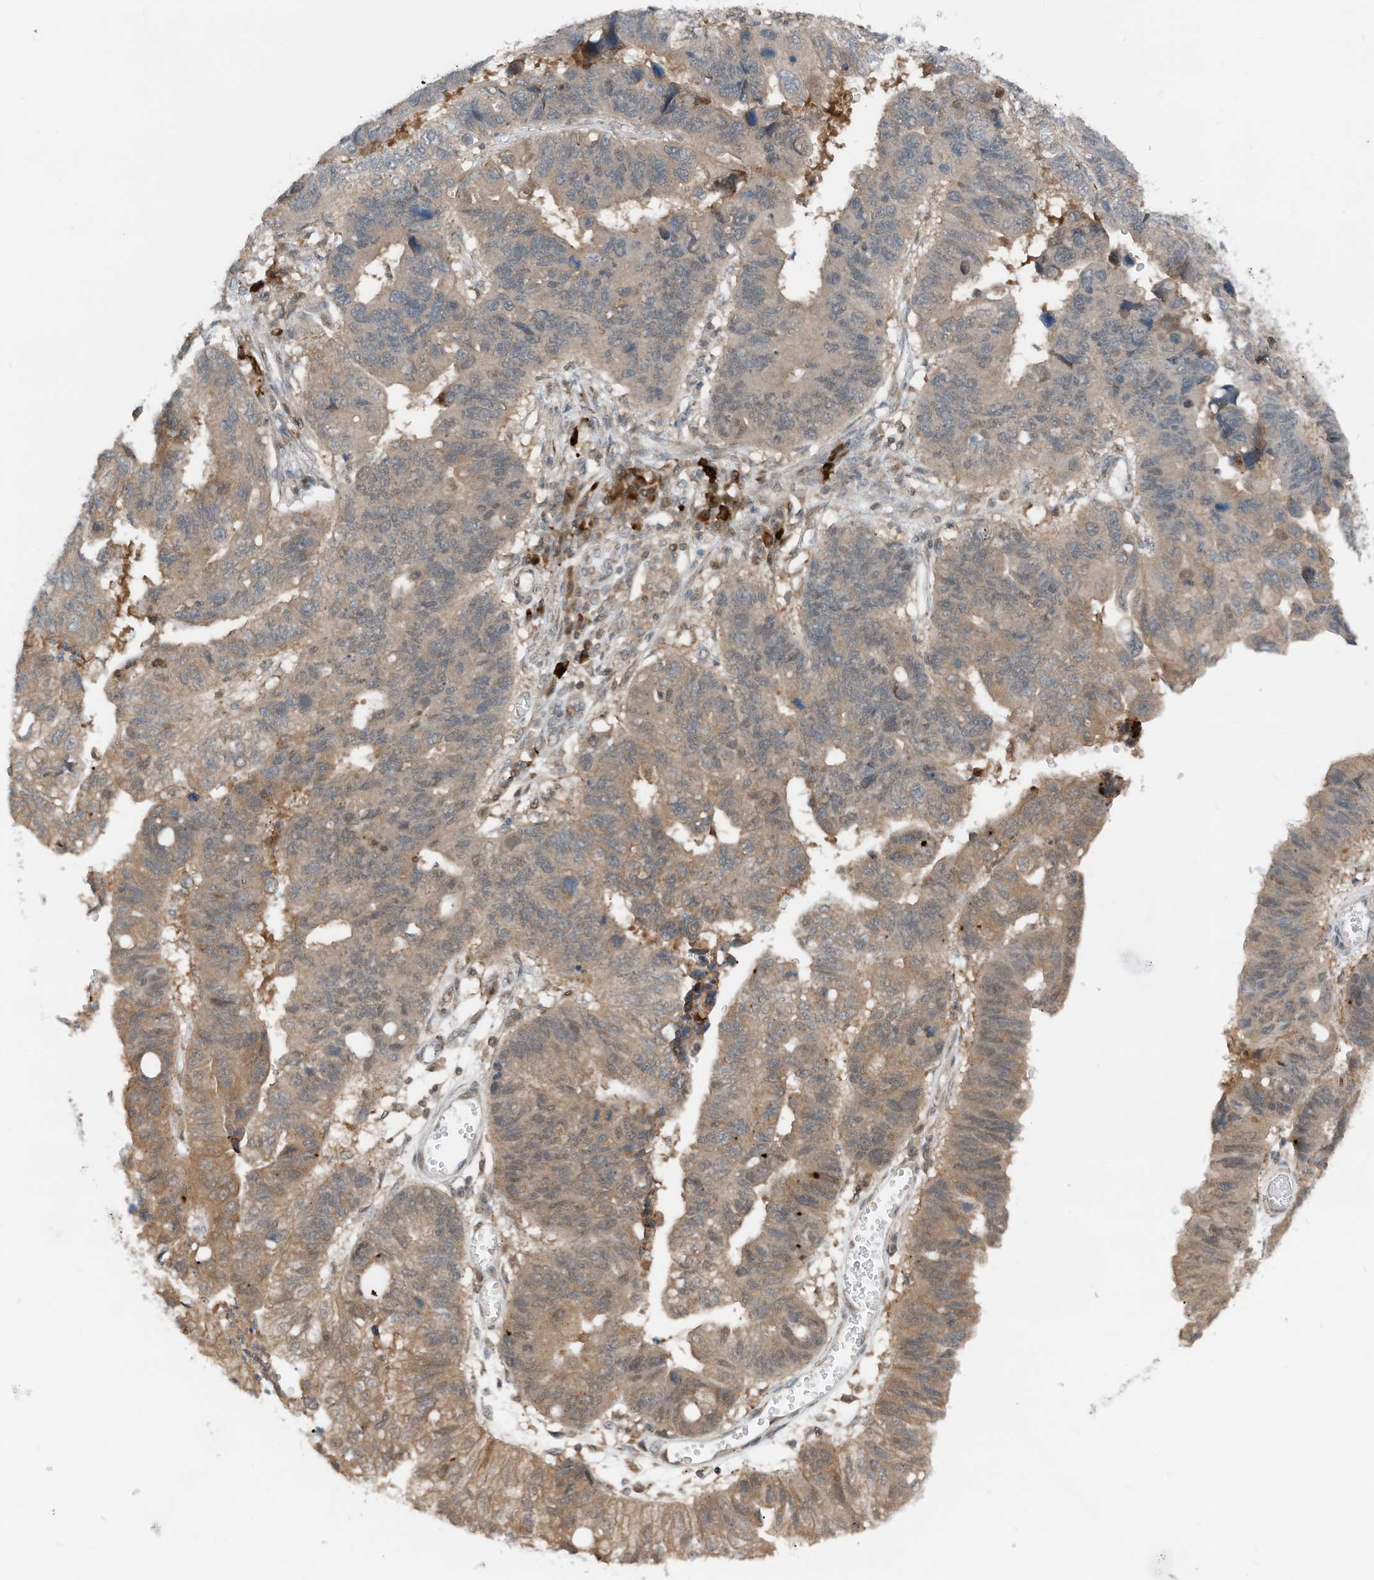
{"staining": {"intensity": "weak", "quantity": ">75%", "location": "cytoplasmic/membranous"}, "tissue": "stomach cancer", "cell_type": "Tumor cells", "image_type": "cancer", "snomed": [{"axis": "morphology", "description": "Adenocarcinoma, NOS"}, {"axis": "topography", "description": "Stomach"}], "caption": "This image demonstrates IHC staining of human stomach adenocarcinoma, with low weak cytoplasmic/membranous expression in about >75% of tumor cells.", "gene": "RMND1", "patient": {"sex": "male", "age": 59}}